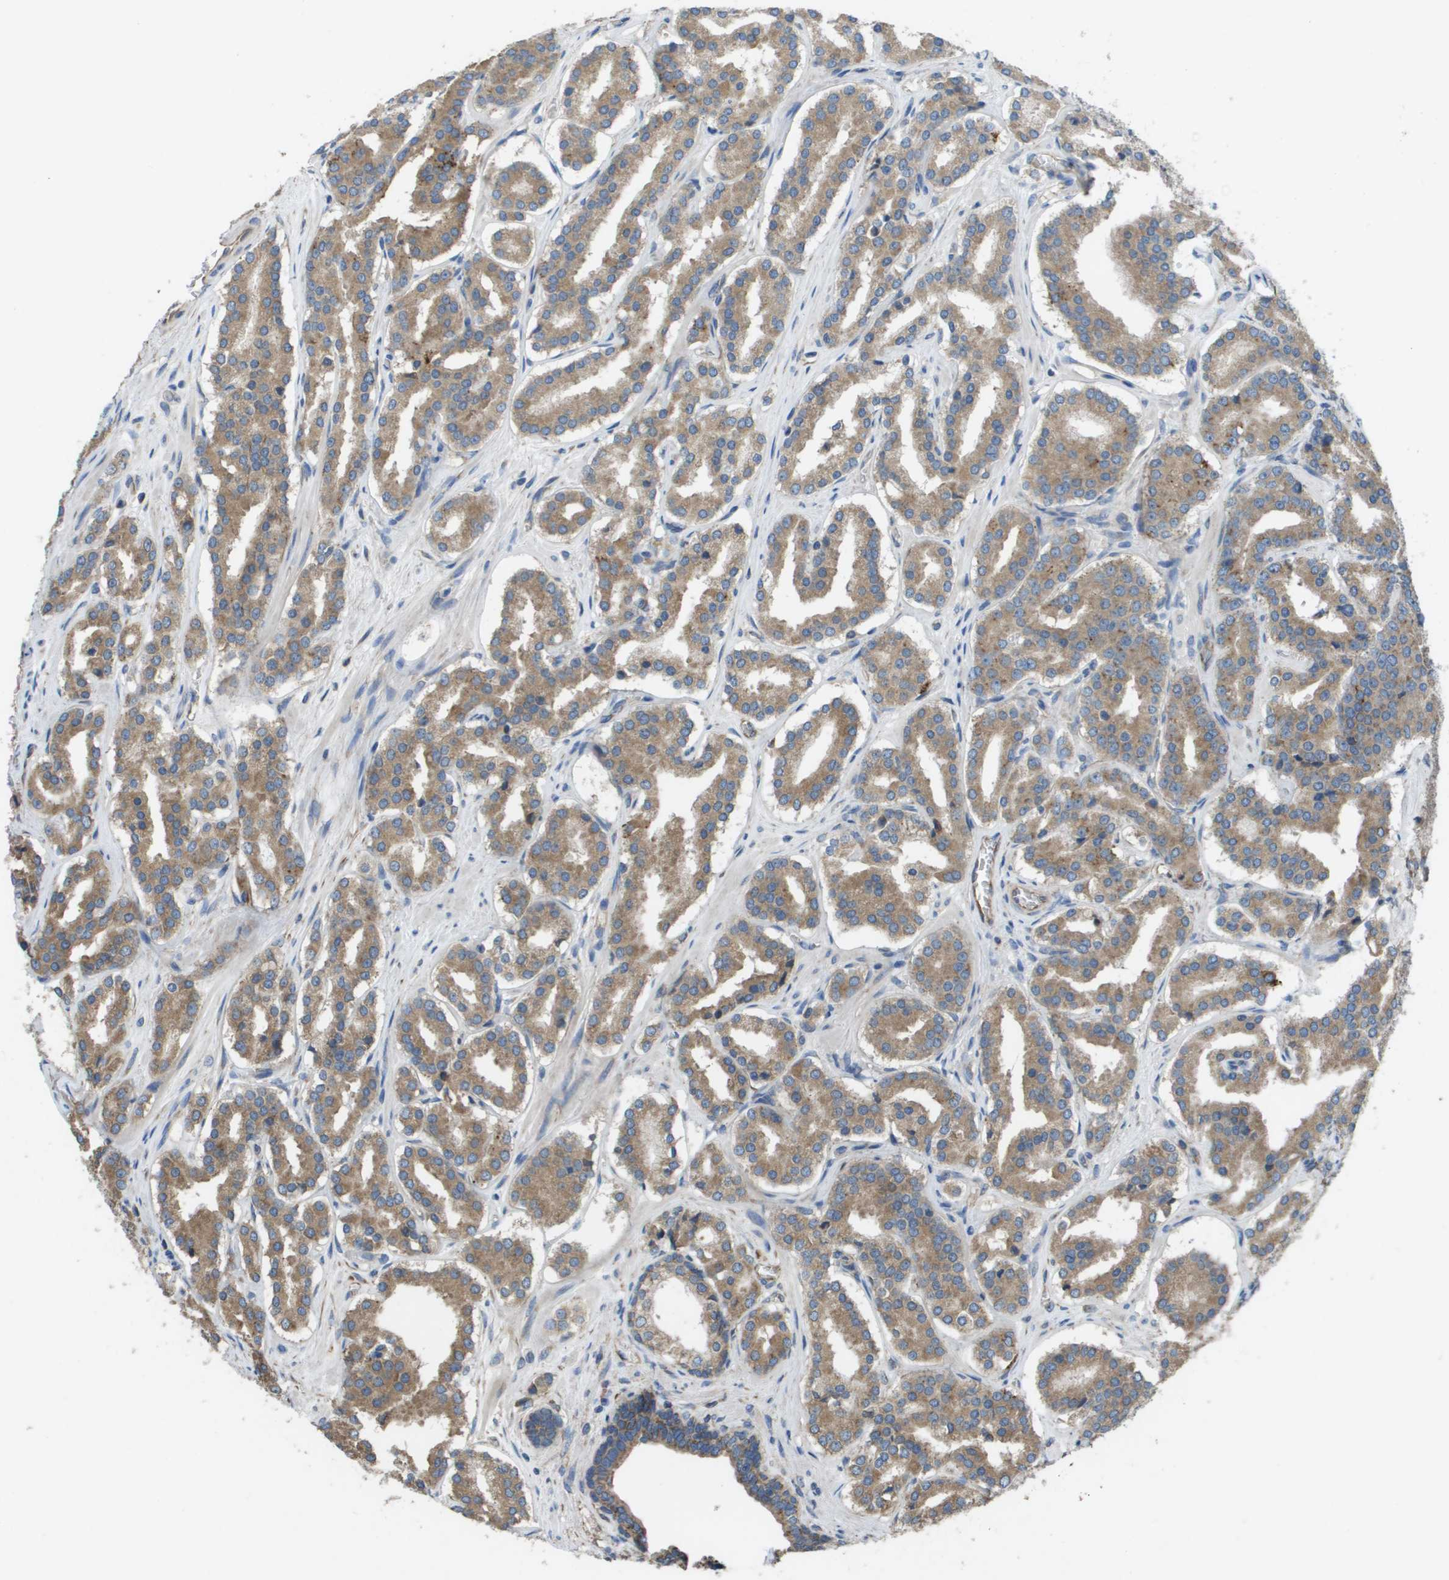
{"staining": {"intensity": "moderate", "quantity": ">75%", "location": "cytoplasmic/membranous"}, "tissue": "prostate cancer", "cell_type": "Tumor cells", "image_type": "cancer", "snomed": [{"axis": "morphology", "description": "Adenocarcinoma, High grade"}, {"axis": "topography", "description": "Prostate"}], "caption": "Protein staining reveals moderate cytoplasmic/membranous positivity in approximately >75% of tumor cells in prostate cancer (high-grade adenocarcinoma). (DAB (3,3'-diaminobenzidine) IHC, brown staining for protein, blue staining for nuclei).", "gene": "CLCN2", "patient": {"sex": "male", "age": 60}}